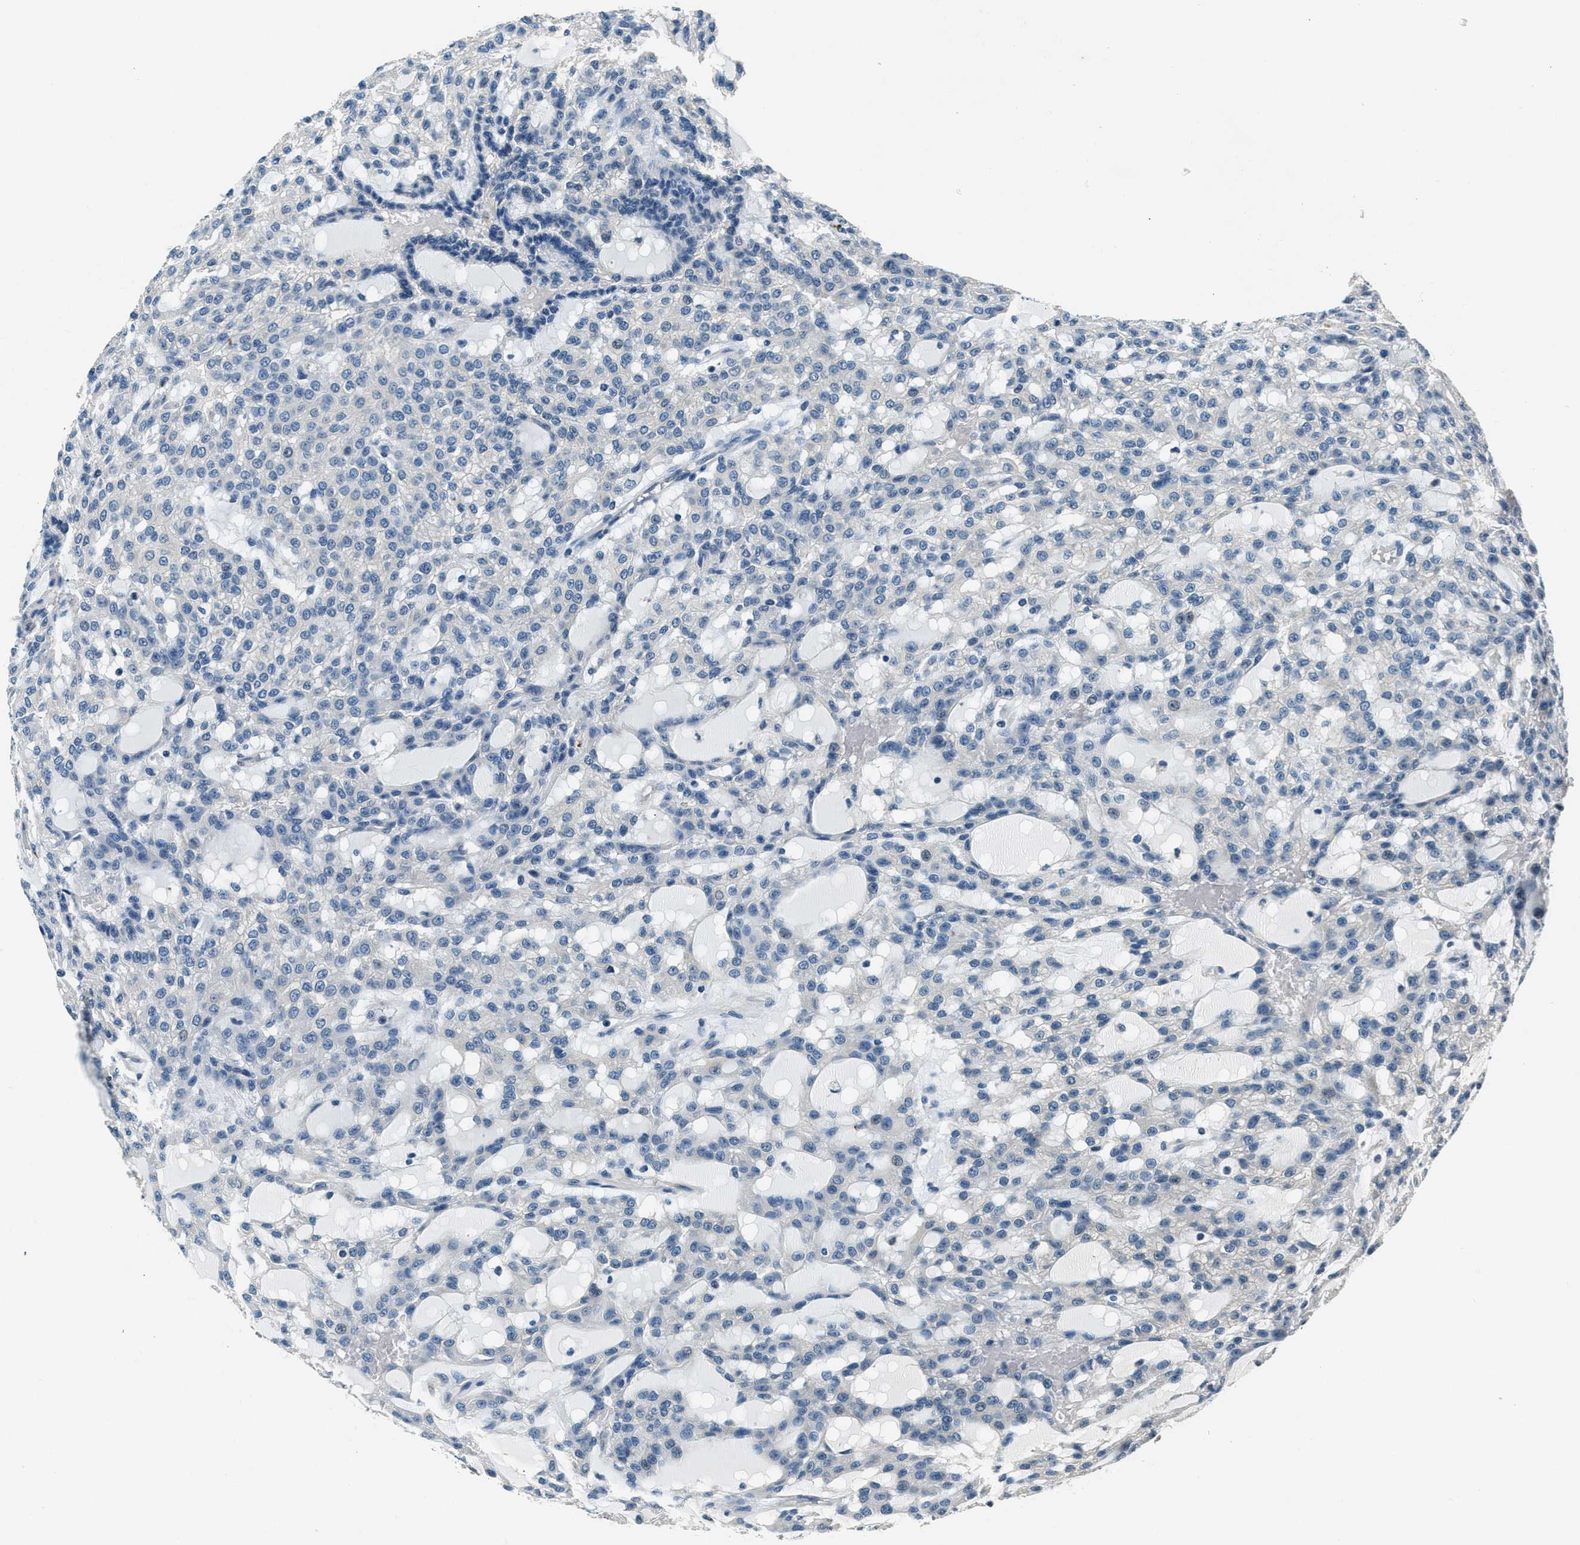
{"staining": {"intensity": "negative", "quantity": "none", "location": "none"}, "tissue": "renal cancer", "cell_type": "Tumor cells", "image_type": "cancer", "snomed": [{"axis": "morphology", "description": "Adenocarcinoma, NOS"}, {"axis": "topography", "description": "Kidney"}], "caption": "Immunohistochemical staining of human renal adenocarcinoma shows no significant positivity in tumor cells.", "gene": "NME8", "patient": {"sex": "male", "age": 63}}